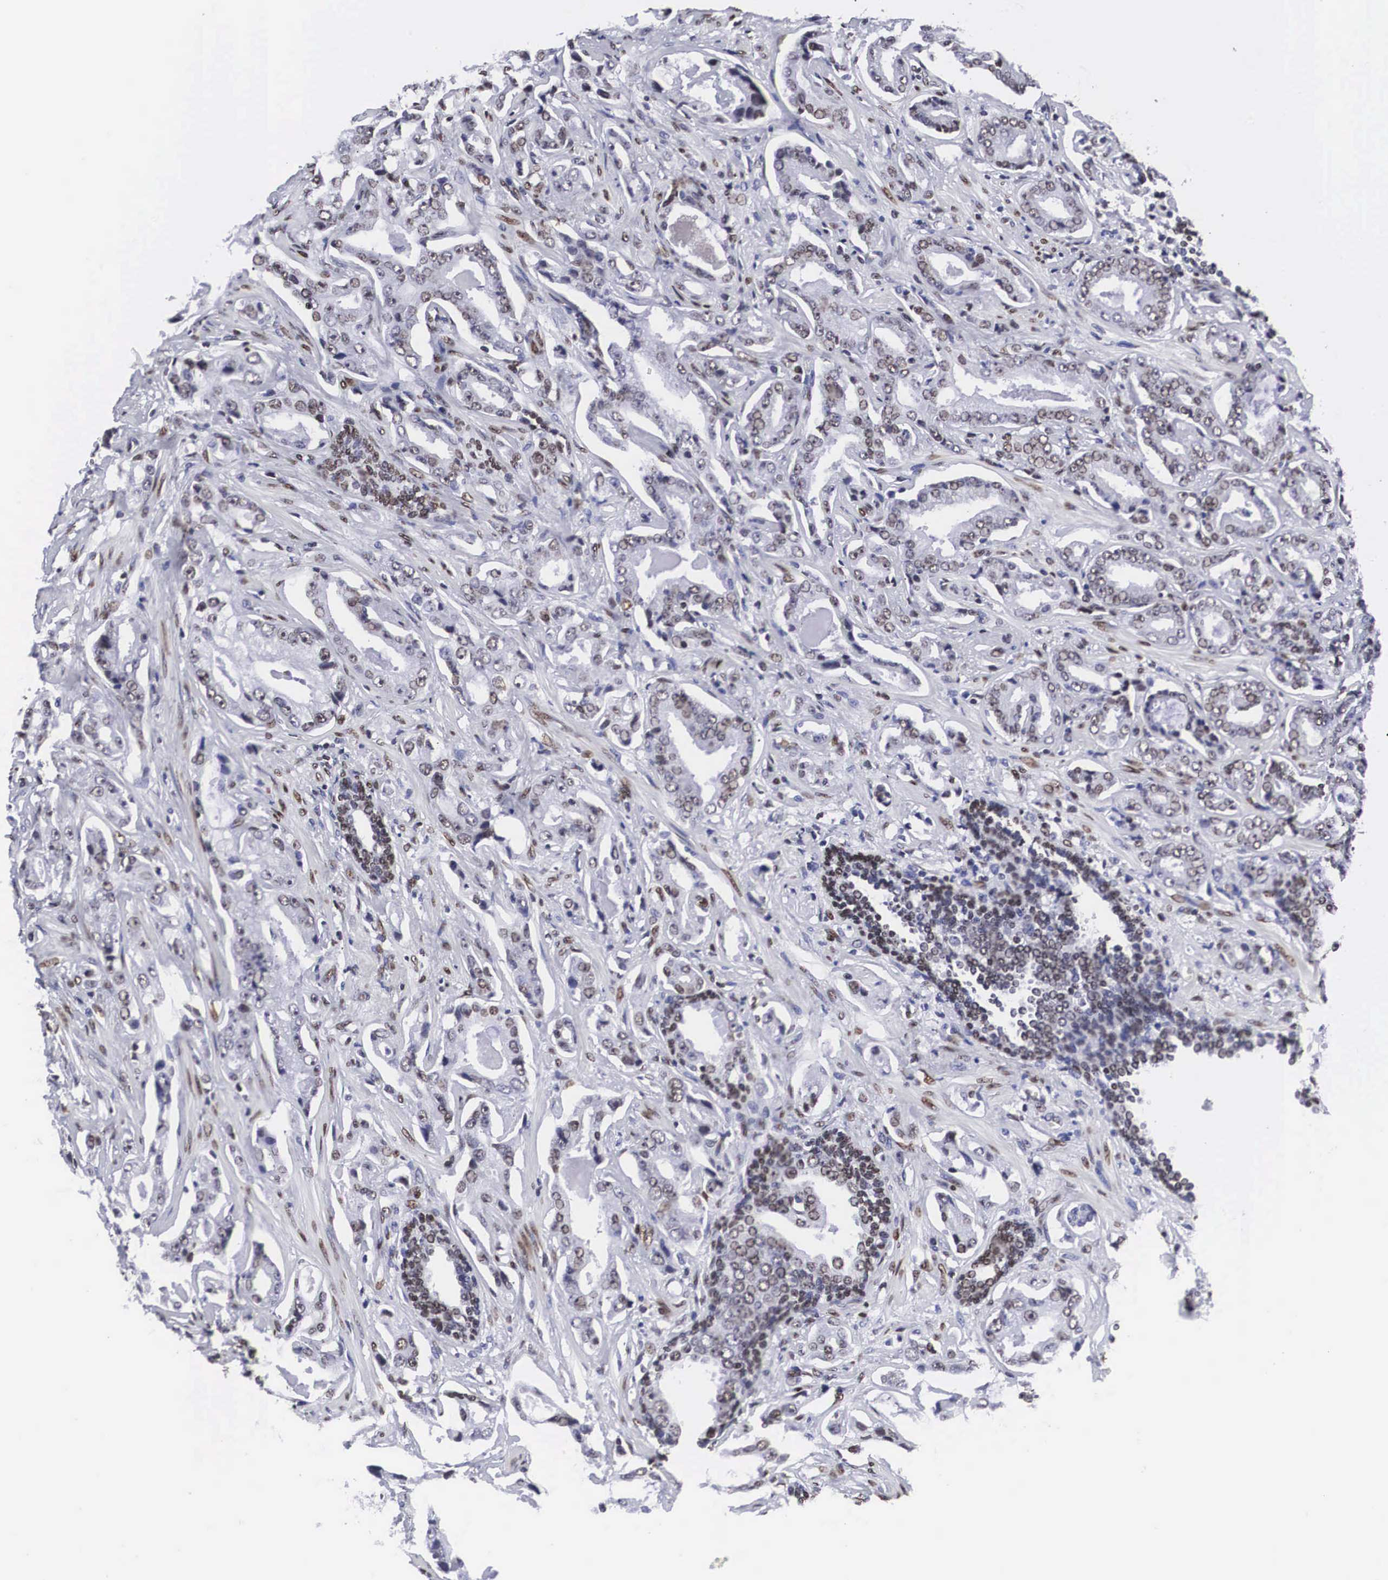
{"staining": {"intensity": "weak", "quantity": "25%-75%", "location": "nuclear"}, "tissue": "prostate cancer", "cell_type": "Tumor cells", "image_type": "cancer", "snomed": [{"axis": "morphology", "description": "Adenocarcinoma, Low grade"}, {"axis": "topography", "description": "Prostate"}], "caption": "Immunohistochemistry (IHC) of human prostate low-grade adenocarcinoma shows low levels of weak nuclear expression in about 25%-75% of tumor cells.", "gene": "MECP2", "patient": {"sex": "male", "age": 65}}